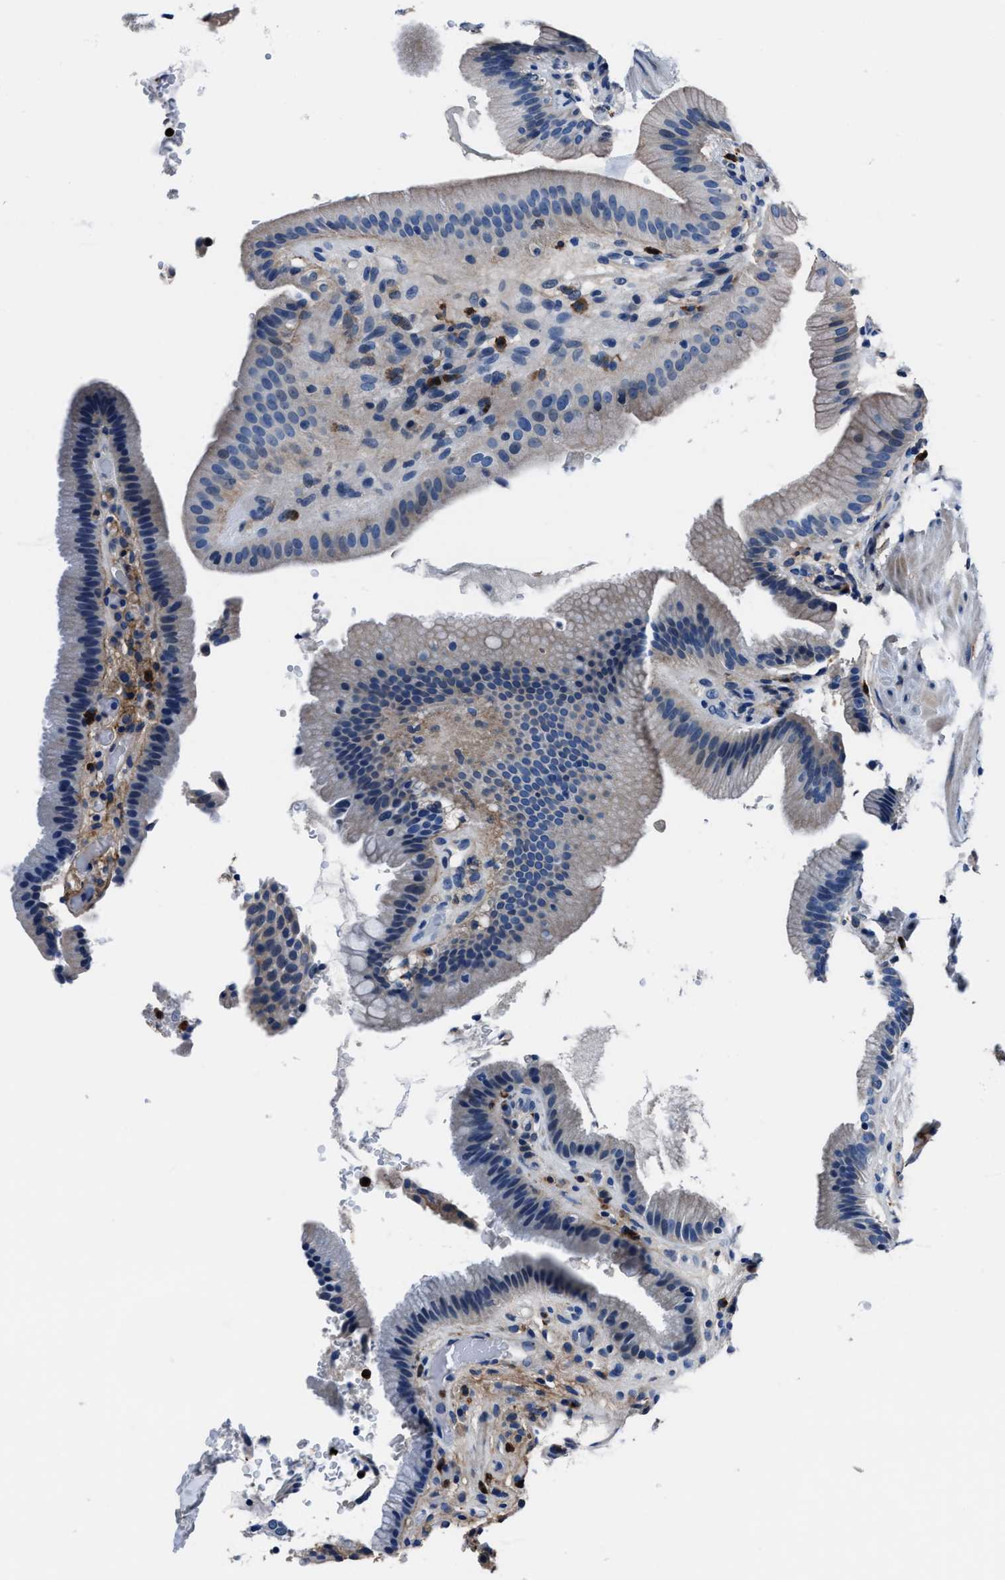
{"staining": {"intensity": "weak", "quantity": "<25%", "location": "cytoplasmic/membranous"}, "tissue": "gallbladder", "cell_type": "Glandular cells", "image_type": "normal", "snomed": [{"axis": "morphology", "description": "Normal tissue, NOS"}, {"axis": "topography", "description": "Gallbladder"}], "caption": "This is an immunohistochemistry image of unremarkable gallbladder. There is no positivity in glandular cells.", "gene": "FGL2", "patient": {"sex": "male", "age": 49}}